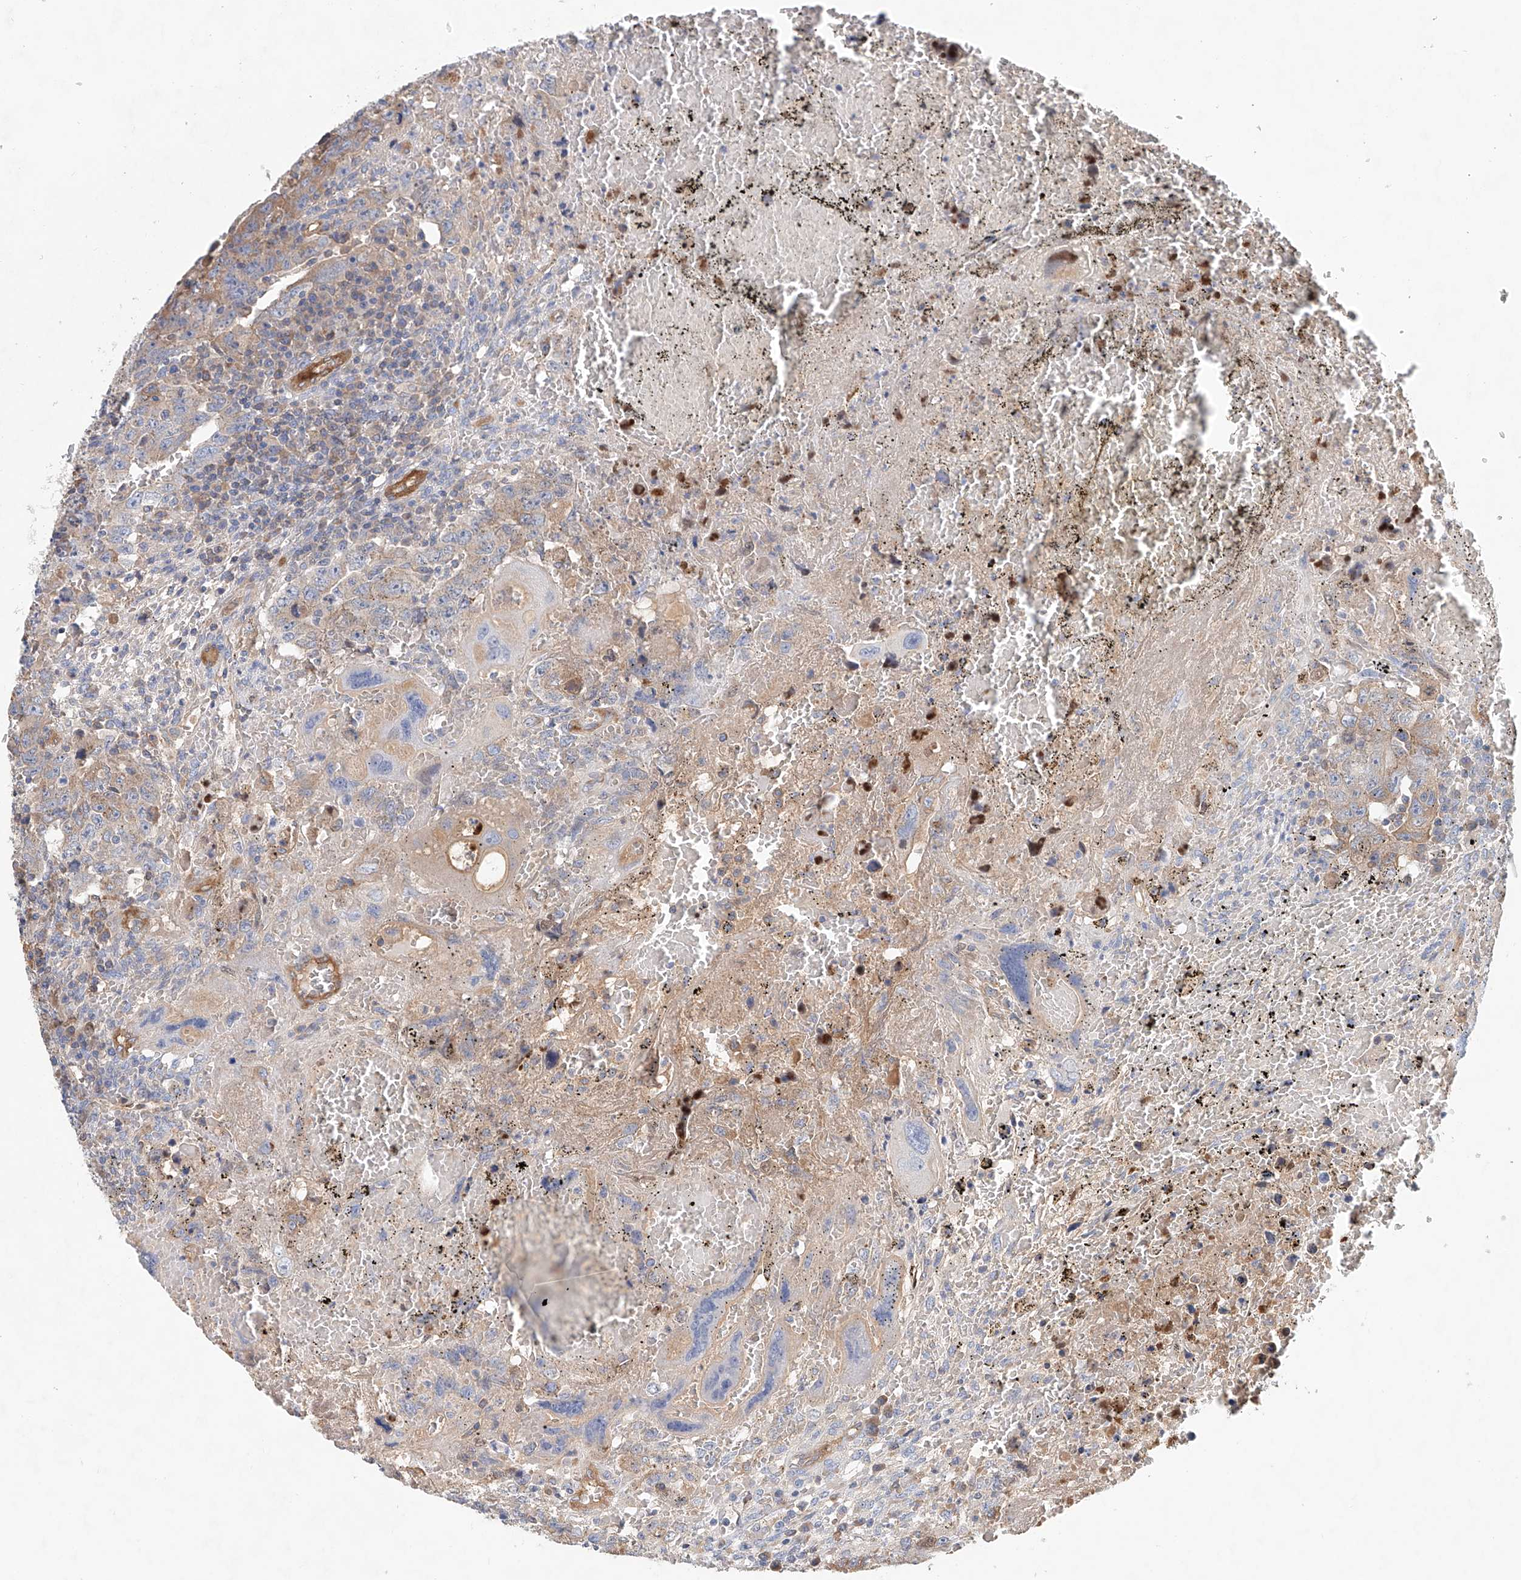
{"staining": {"intensity": "moderate", "quantity": "<25%", "location": "cytoplasmic/membranous"}, "tissue": "testis cancer", "cell_type": "Tumor cells", "image_type": "cancer", "snomed": [{"axis": "morphology", "description": "Carcinoma, Embryonal, NOS"}, {"axis": "topography", "description": "Testis"}], "caption": "Testis embryonal carcinoma stained with a protein marker exhibits moderate staining in tumor cells.", "gene": "FRYL", "patient": {"sex": "male", "age": 26}}